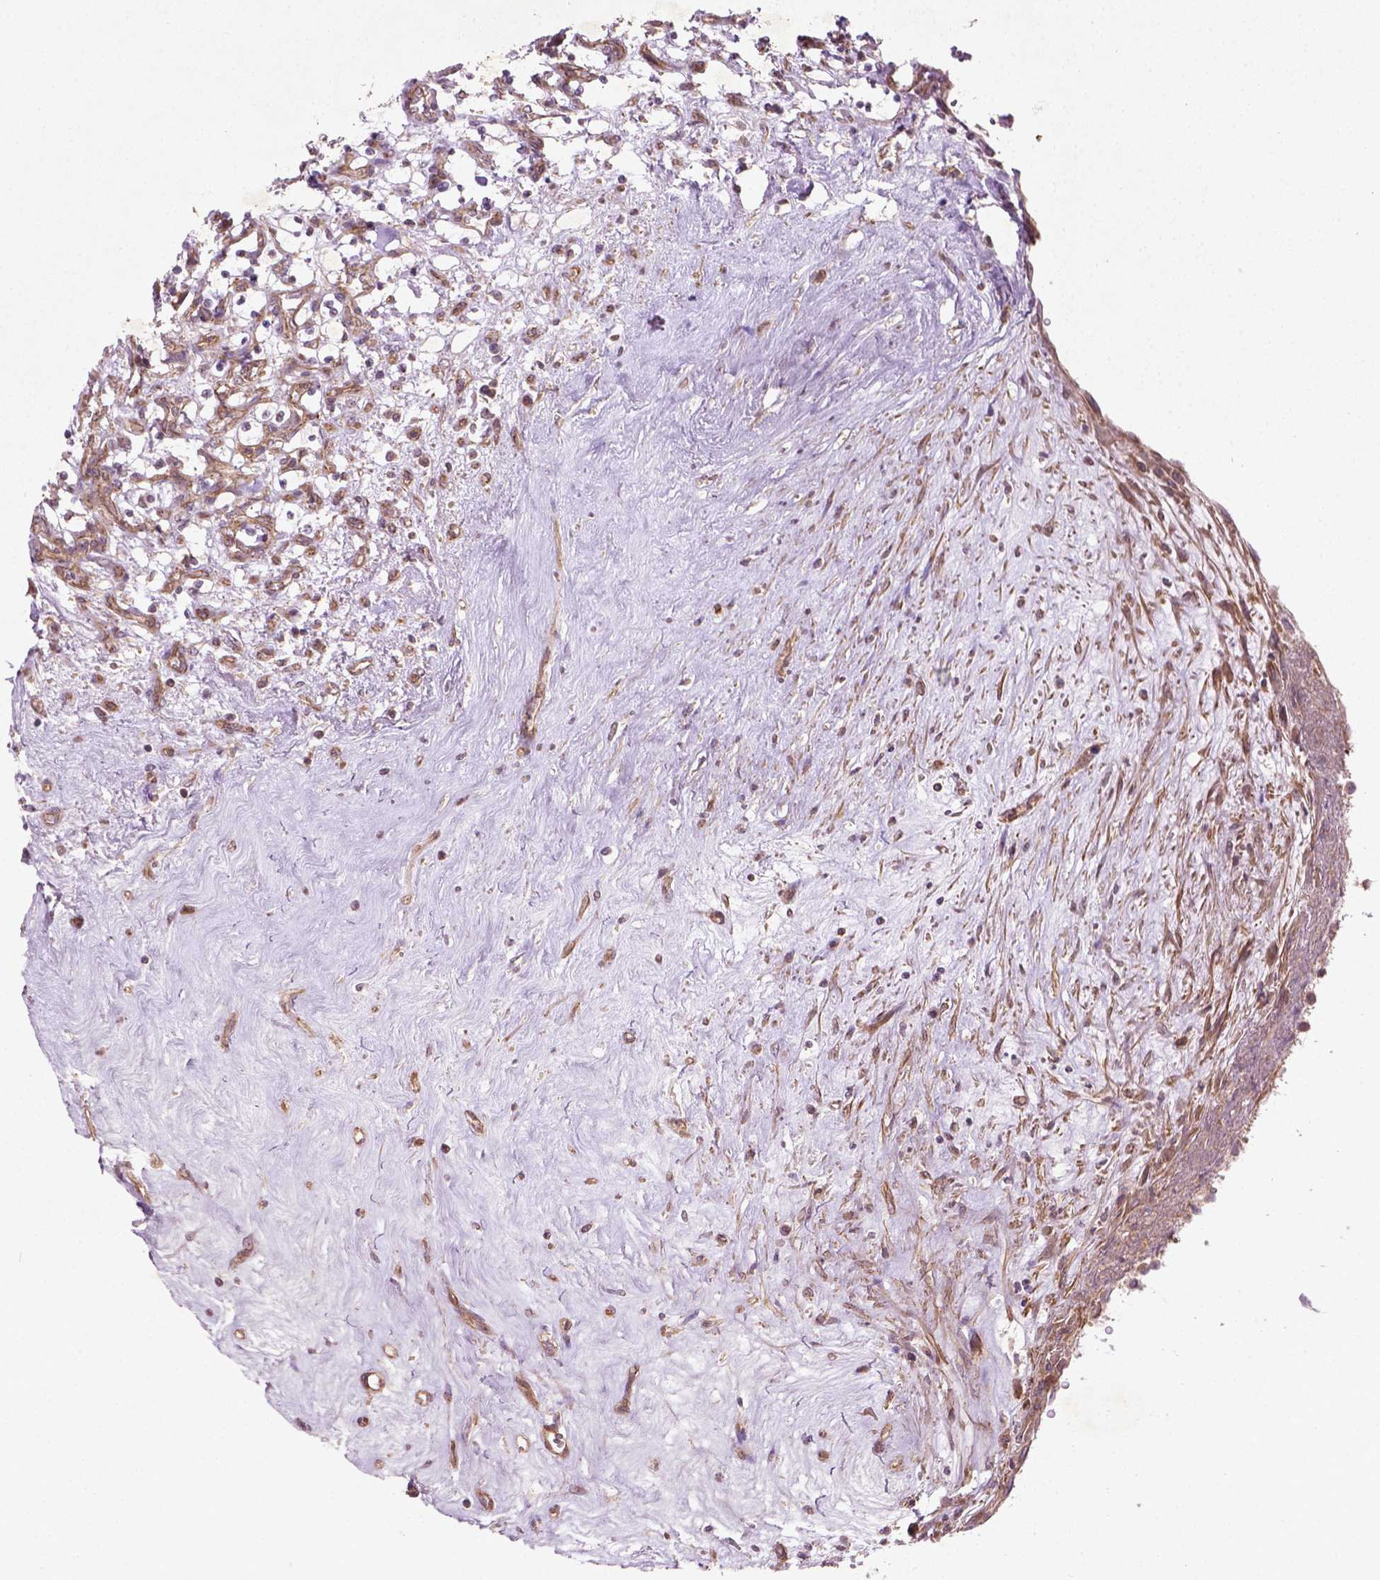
{"staining": {"intensity": "negative", "quantity": "none", "location": "none"}, "tissue": "renal cancer", "cell_type": "Tumor cells", "image_type": "cancer", "snomed": [{"axis": "morphology", "description": "Adenocarcinoma, NOS"}, {"axis": "topography", "description": "Kidney"}], "caption": "Histopathology image shows no significant protein positivity in tumor cells of renal adenocarcinoma. Brightfield microscopy of IHC stained with DAB (brown) and hematoxylin (blue), captured at high magnification.", "gene": "TCHP", "patient": {"sex": "female", "age": 69}}